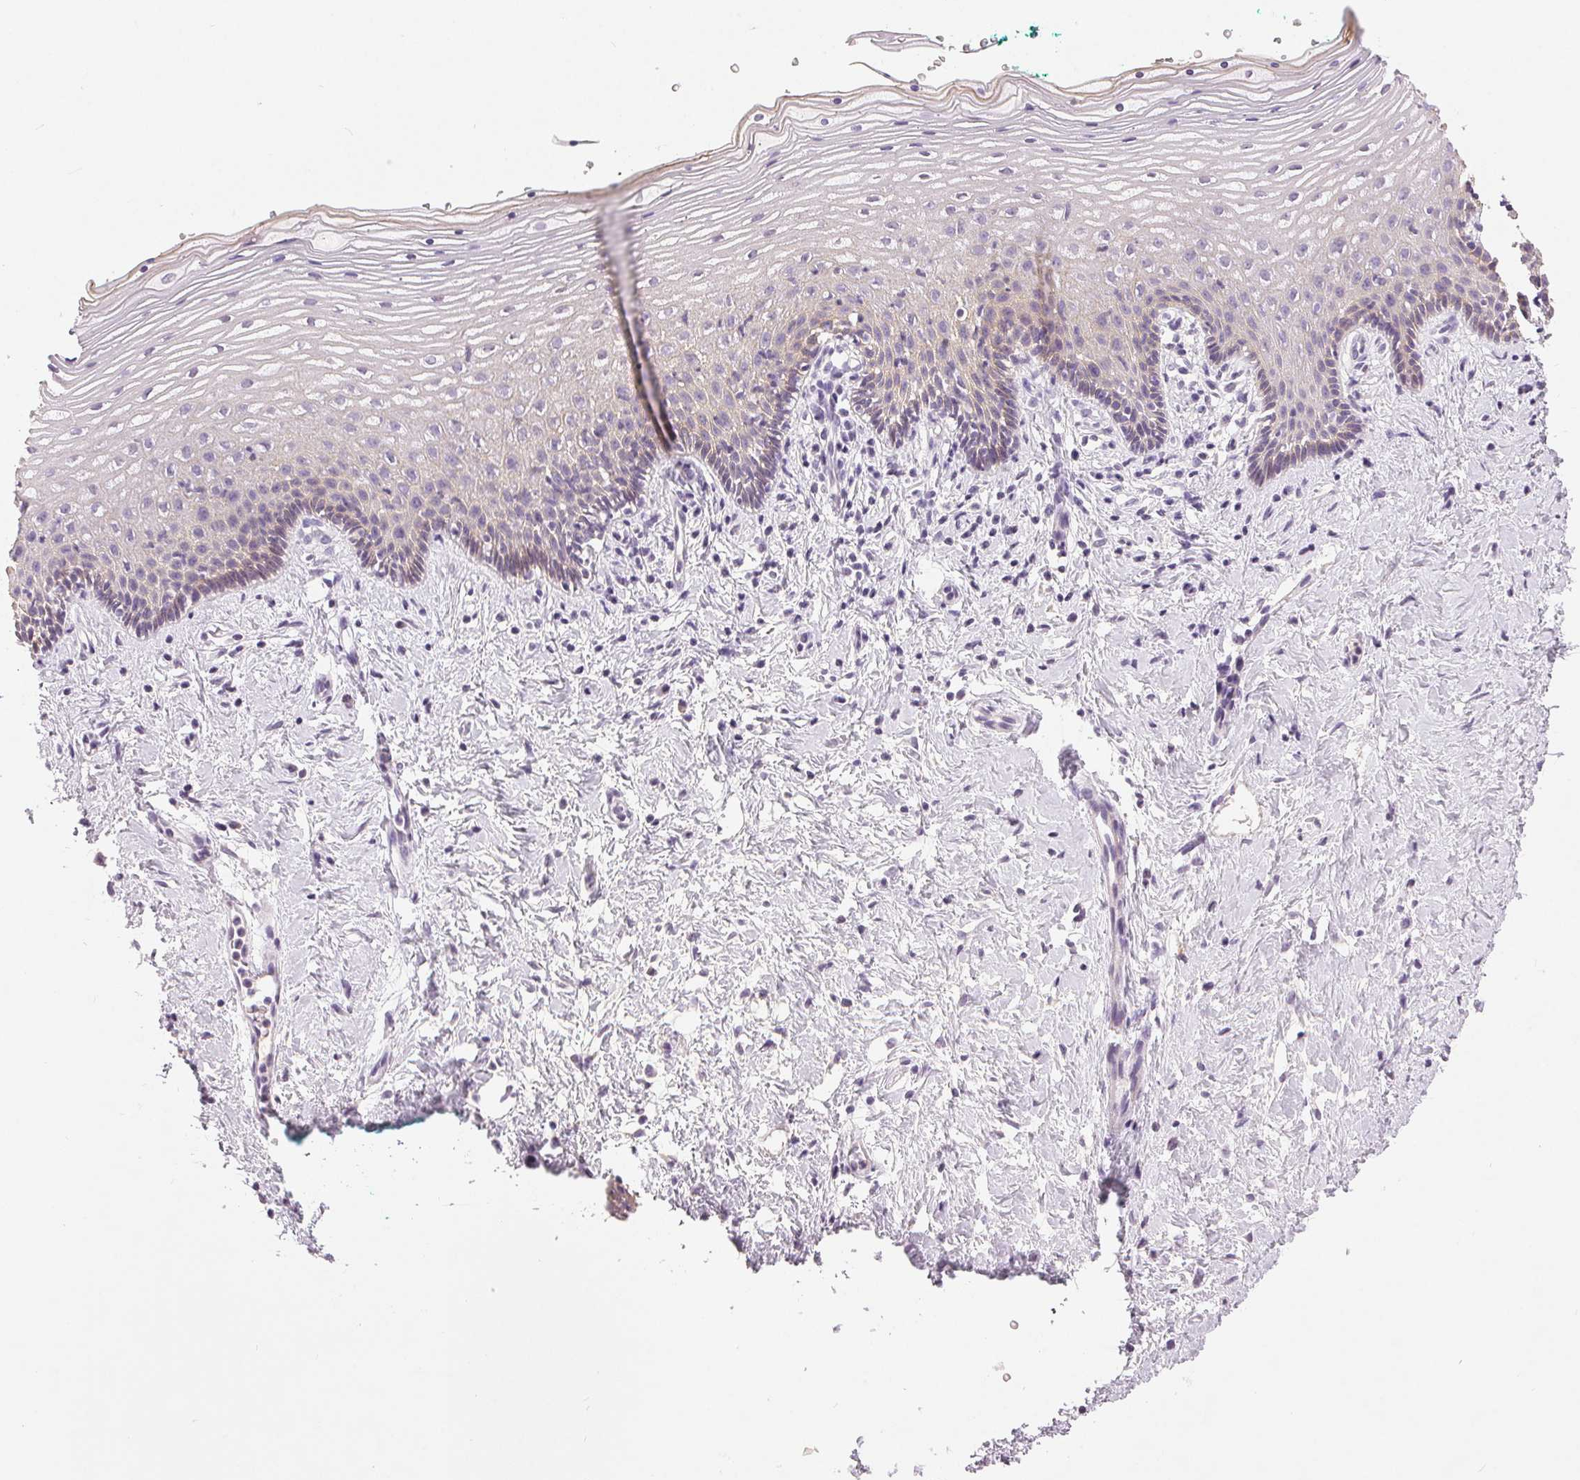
{"staining": {"intensity": "weak", "quantity": "<25%", "location": "cytoplasmic/membranous"}, "tissue": "vagina", "cell_type": "Squamous epithelial cells", "image_type": "normal", "snomed": [{"axis": "morphology", "description": "Normal tissue, NOS"}, {"axis": "topography", "description": "Vagina"}], "caption": "A high-resolution image shows IHC staining of unremarkable vagina, which reveals no significant positivity in squamous epithelial cells.", "gene": "DSG3", "patient": {"sex": "female", "age": 42}}